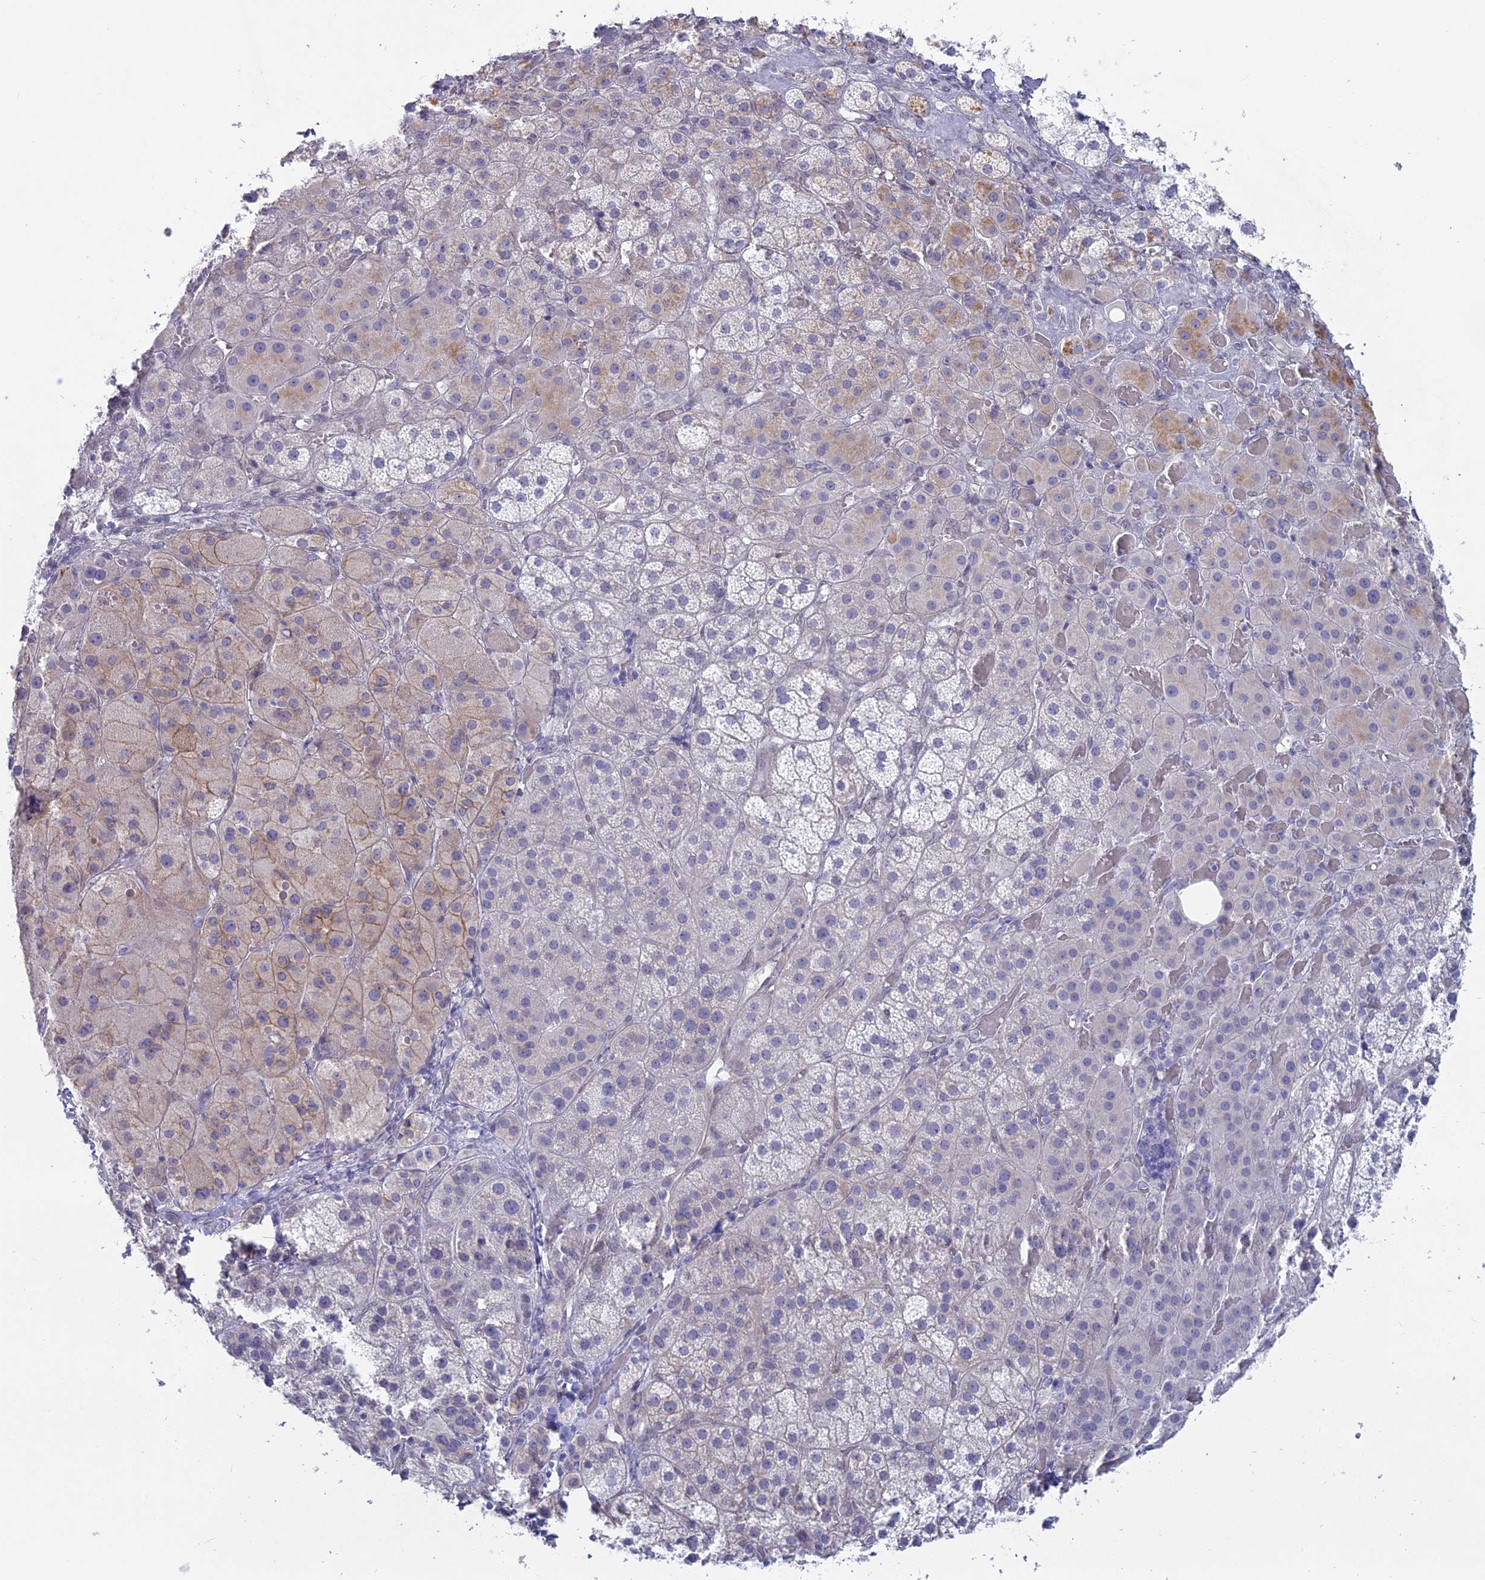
{"staining": {"intensity": "moderate", "quantity": "<25%", "location": "cytoplasmic/membranous"}, "tissue": "adrenal gland", "cell_type": "Glandular cells", "image_type": "normal", "snomed": [{"axis": "morphology", "description": "Normal tissue, NOS"}, {"axis": "topography", "description": "Adrenal gland"}], "caption": "Protein expression analysis of benign adrenal gland reveals moderate cytoplasmic/membranous expression in approximately <25% of glandular cells. The staining was performed using DAB, with brown indicating positive protein expression. Nuclei are stained blue with hematoxylin.", "gene": "MYO5B", "patient": {"sex": "male", "age": 57}}